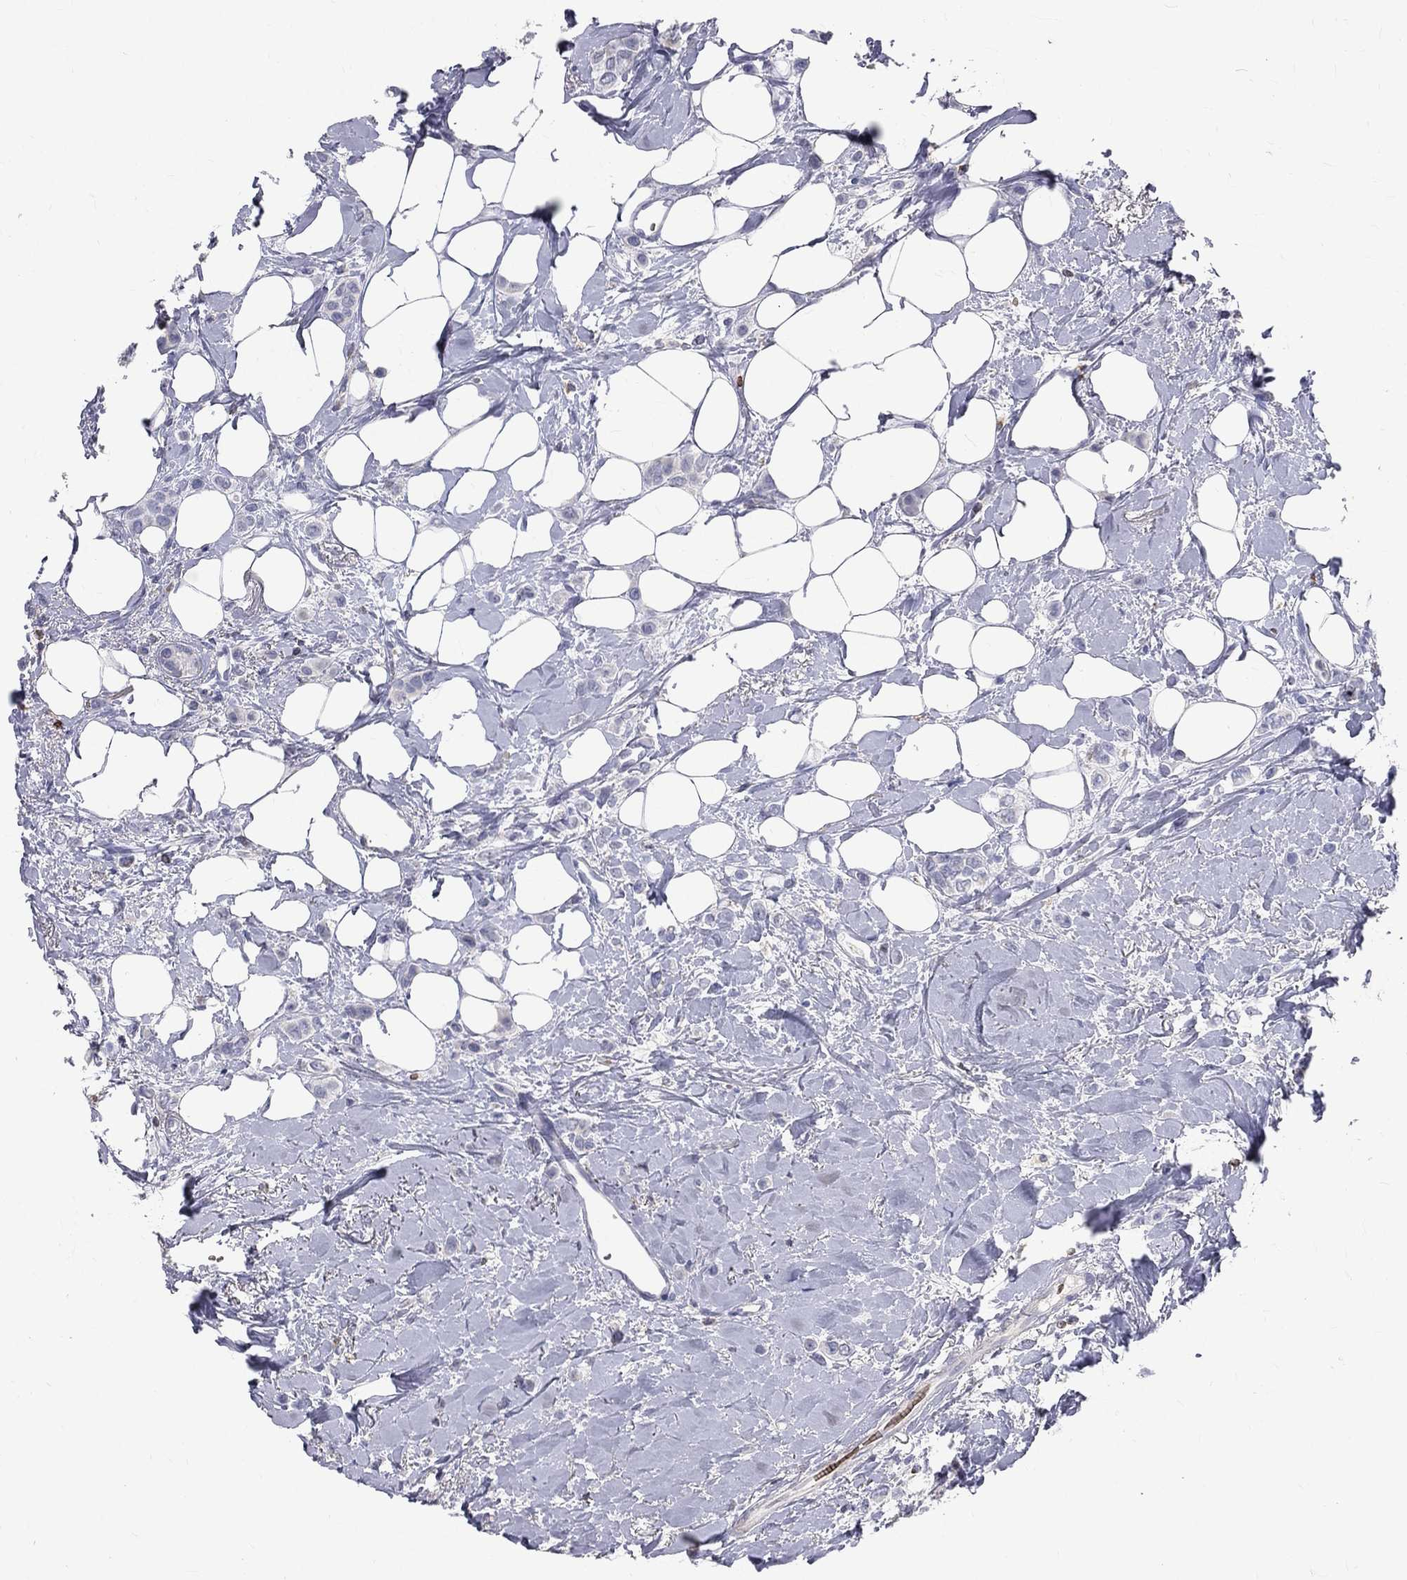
{"staining": {"intensity": "negative", "quantity": "none", "location": "none"}, "tissue": "breast cancer", "cell_type": "Tumor cells", "image_type": "cancer", "snomed": [{"axis": "morphology", "description": "Lobular carcinoma"}, {"axis": "topography", "description": "Breast"}], "caption": "Immunohistochemistry photomicrograph of human breast cancer (lobular carcinoma) stained for a protein (brown), which demonstrates no staining in tumor cells.", "gene": "CTSW", "patient": {"sex": "female", "age": 66}}